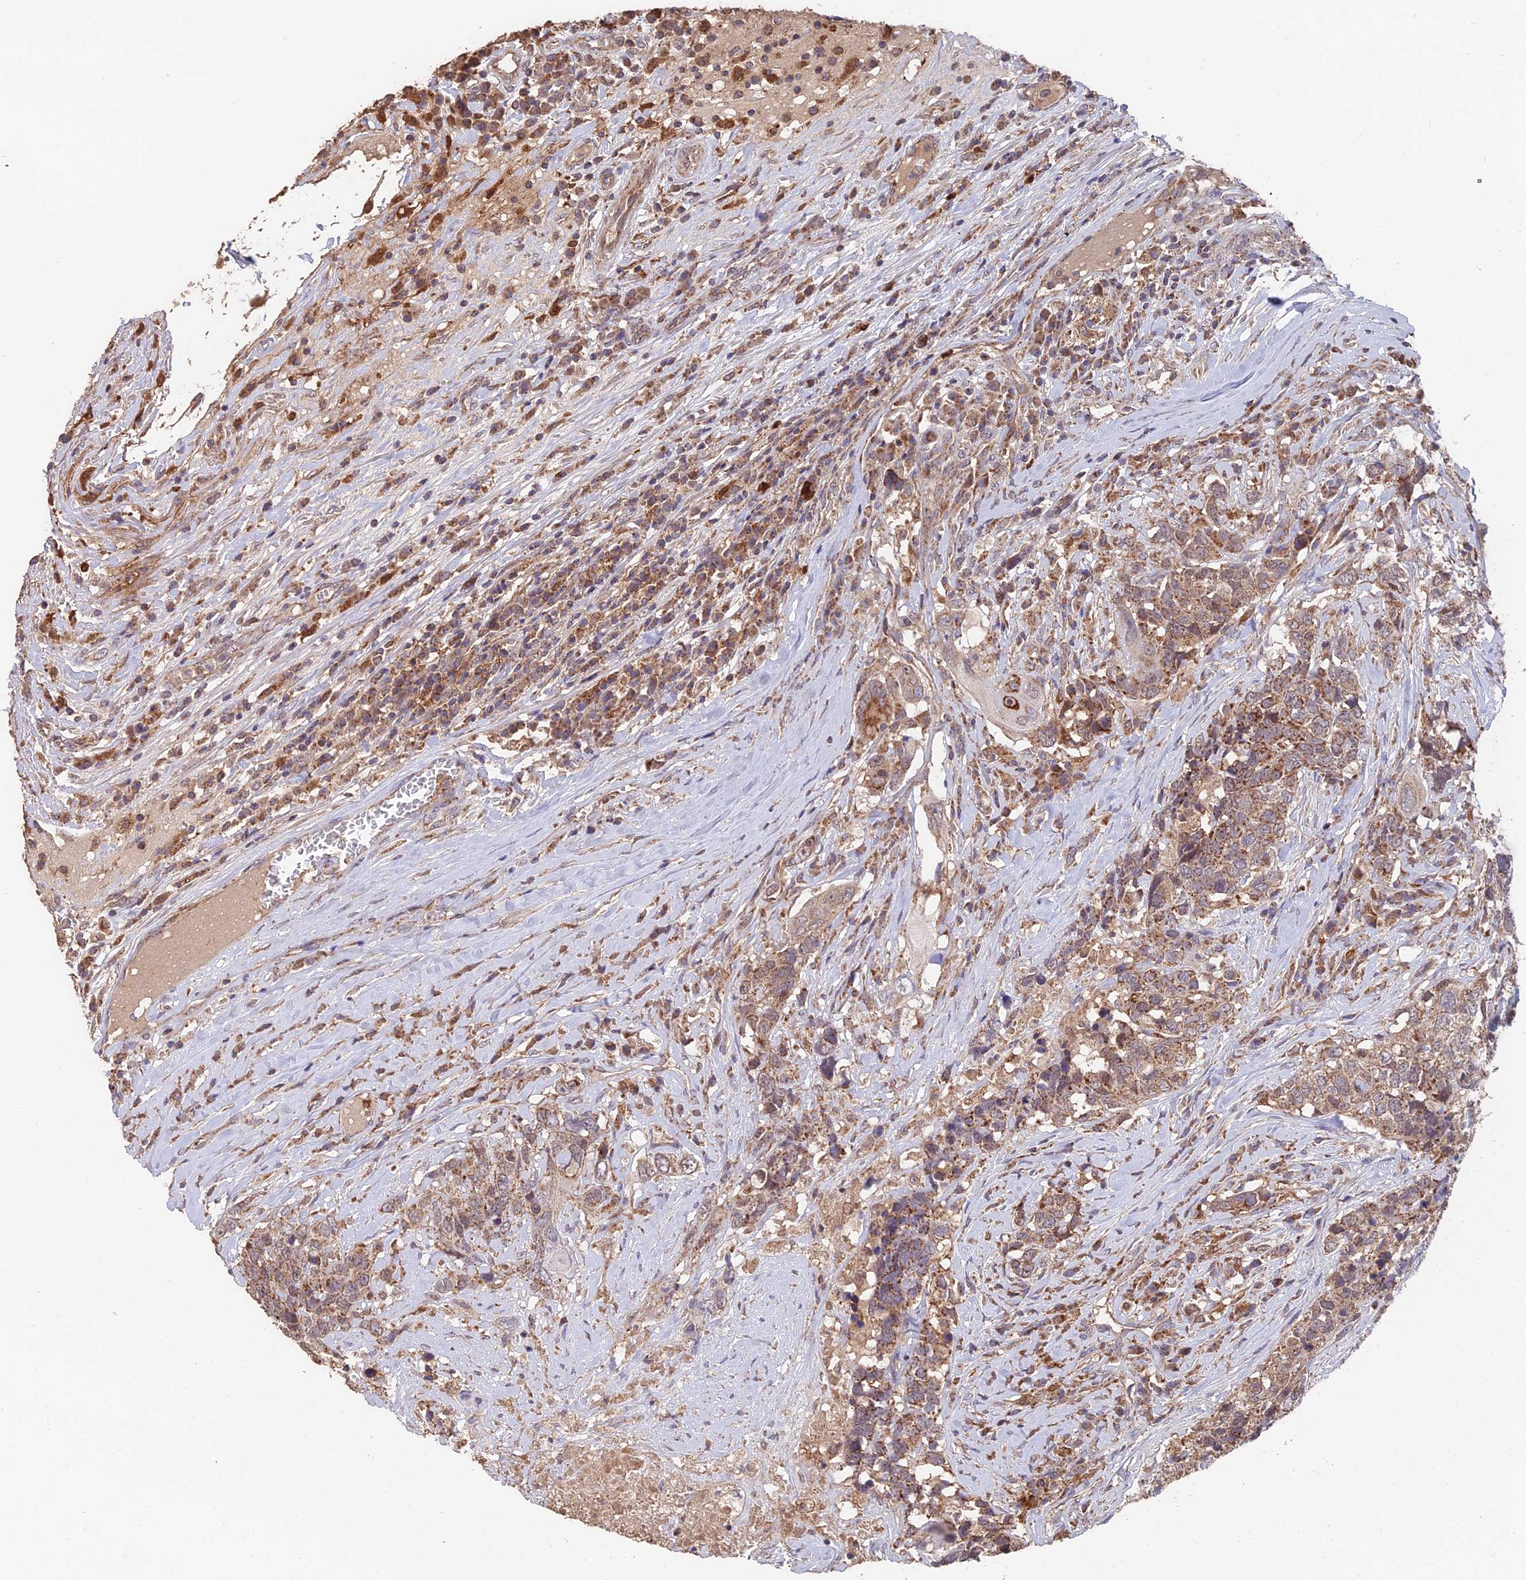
{"staining": {"intensity": "moderate", "quantity": "25%-75%", "location": "cytoplasmic/membranous"}, "tissue": "head and neck cancer", "cell_type": "Tumor cells", "image_type": "cancer", "snomed": [{"axis": "morphology", "description": "Squamous cell carcinoma, NOS"}, {"axis": "topography", "description": "Head-Neck"}], "caption": "Moderate cytoplasmic/membranous protein expression is seen in approximately 25%-75% of tumor cells in squamous cell carcinoma (head and neck).", "gene": "IFT22", "patient": {"sex": "male", "age": 66}}